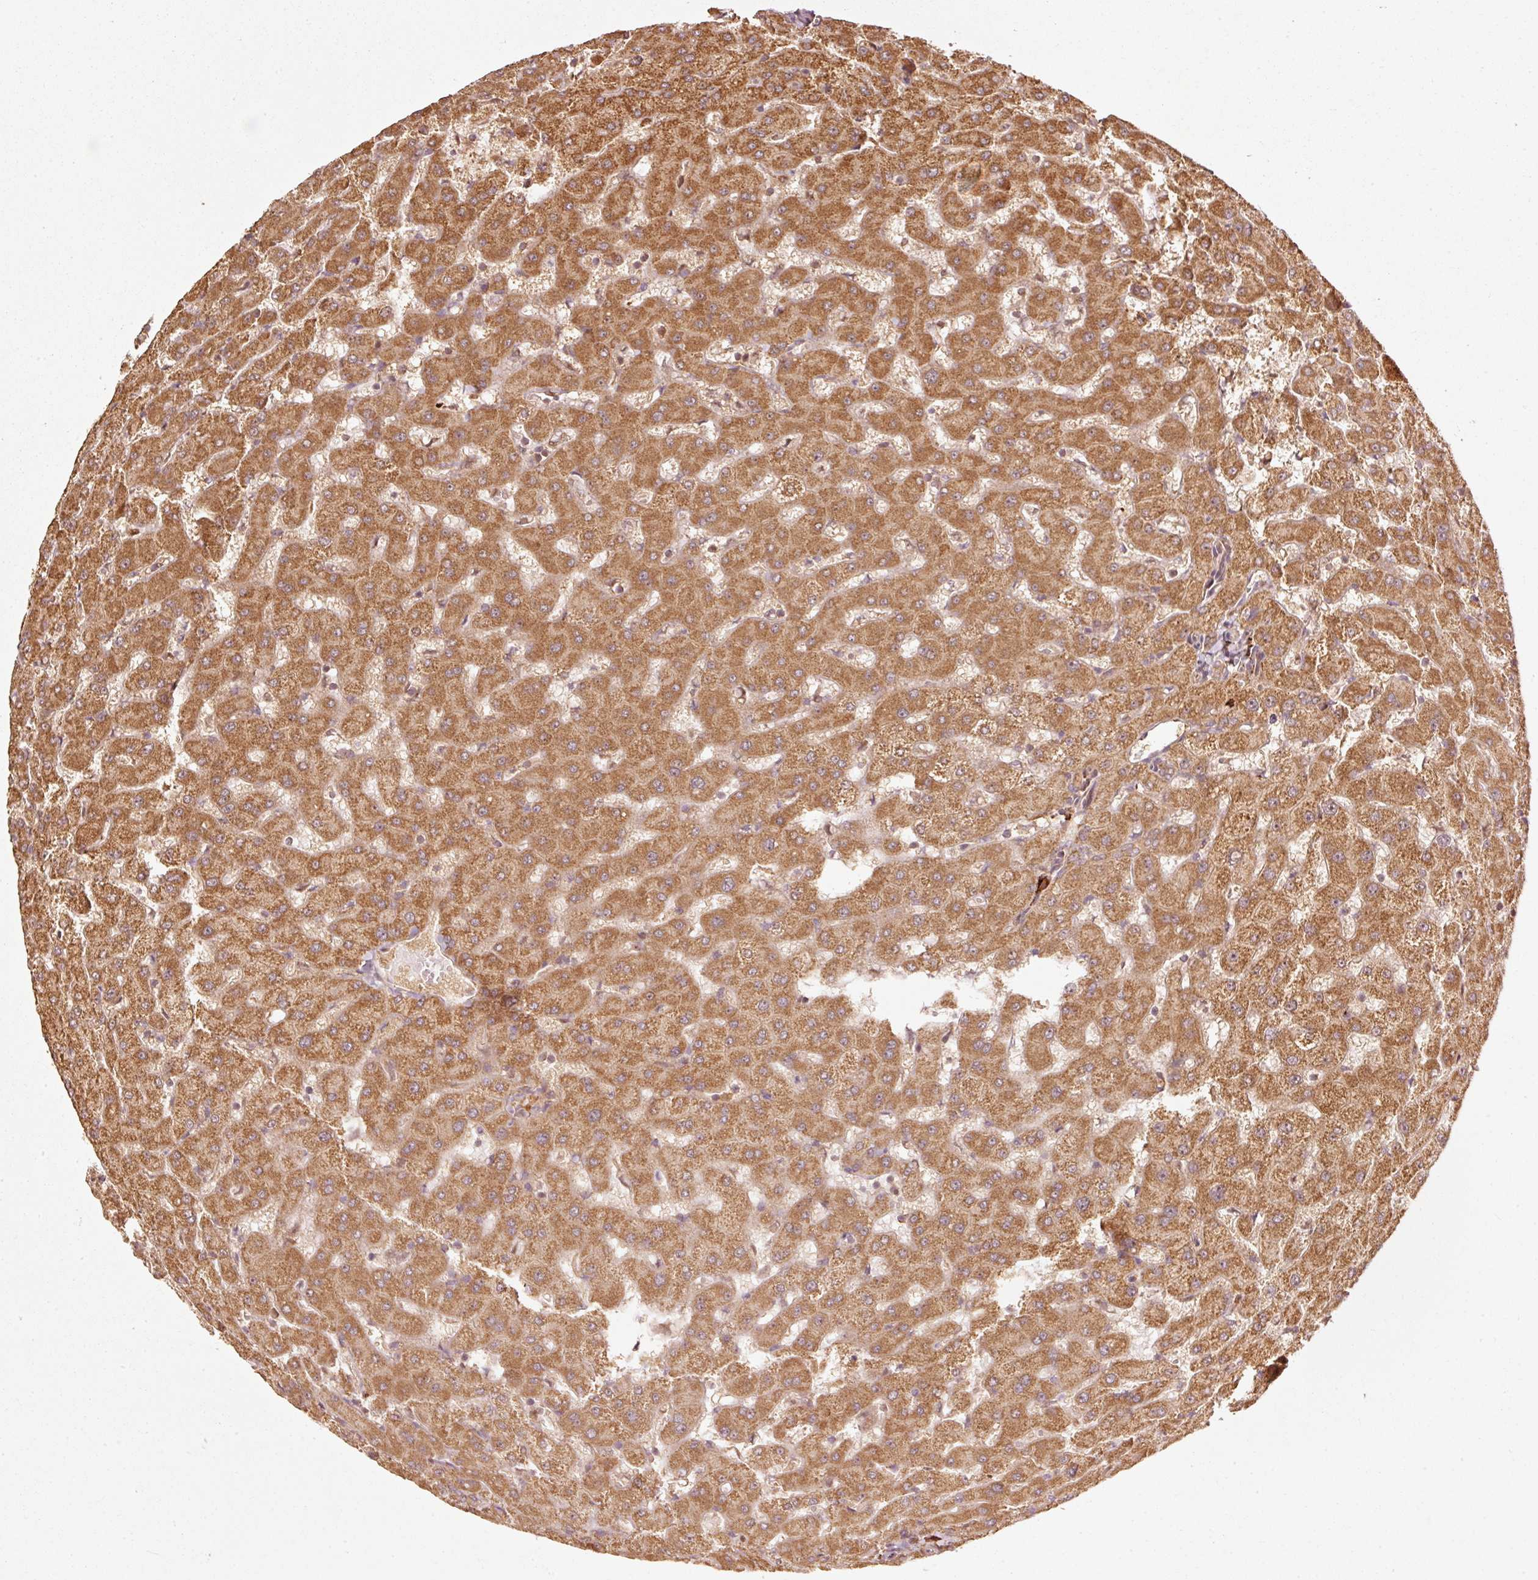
{"staining": {"intensity": "moderate", "quantity": ">75%", "location": "cytoplasmic/membranous"}, "tissue": "liver", "cell_type": "Cholangiocytes", "image_type": "normal", "snomed": [{"axis": "morphology", "description": "Normal tissue, NOS"}, {"axis": "topography", "description": "Liver"}], "caption": "Protein staining by immunohistochemistry (IHC) exhibits moderate cytoplasmic/membranous staining in approximately >75% of cholangiocytes in benign liver.", "gene": "MRPL16", "patient": {"sex": "female", "age": 63}}